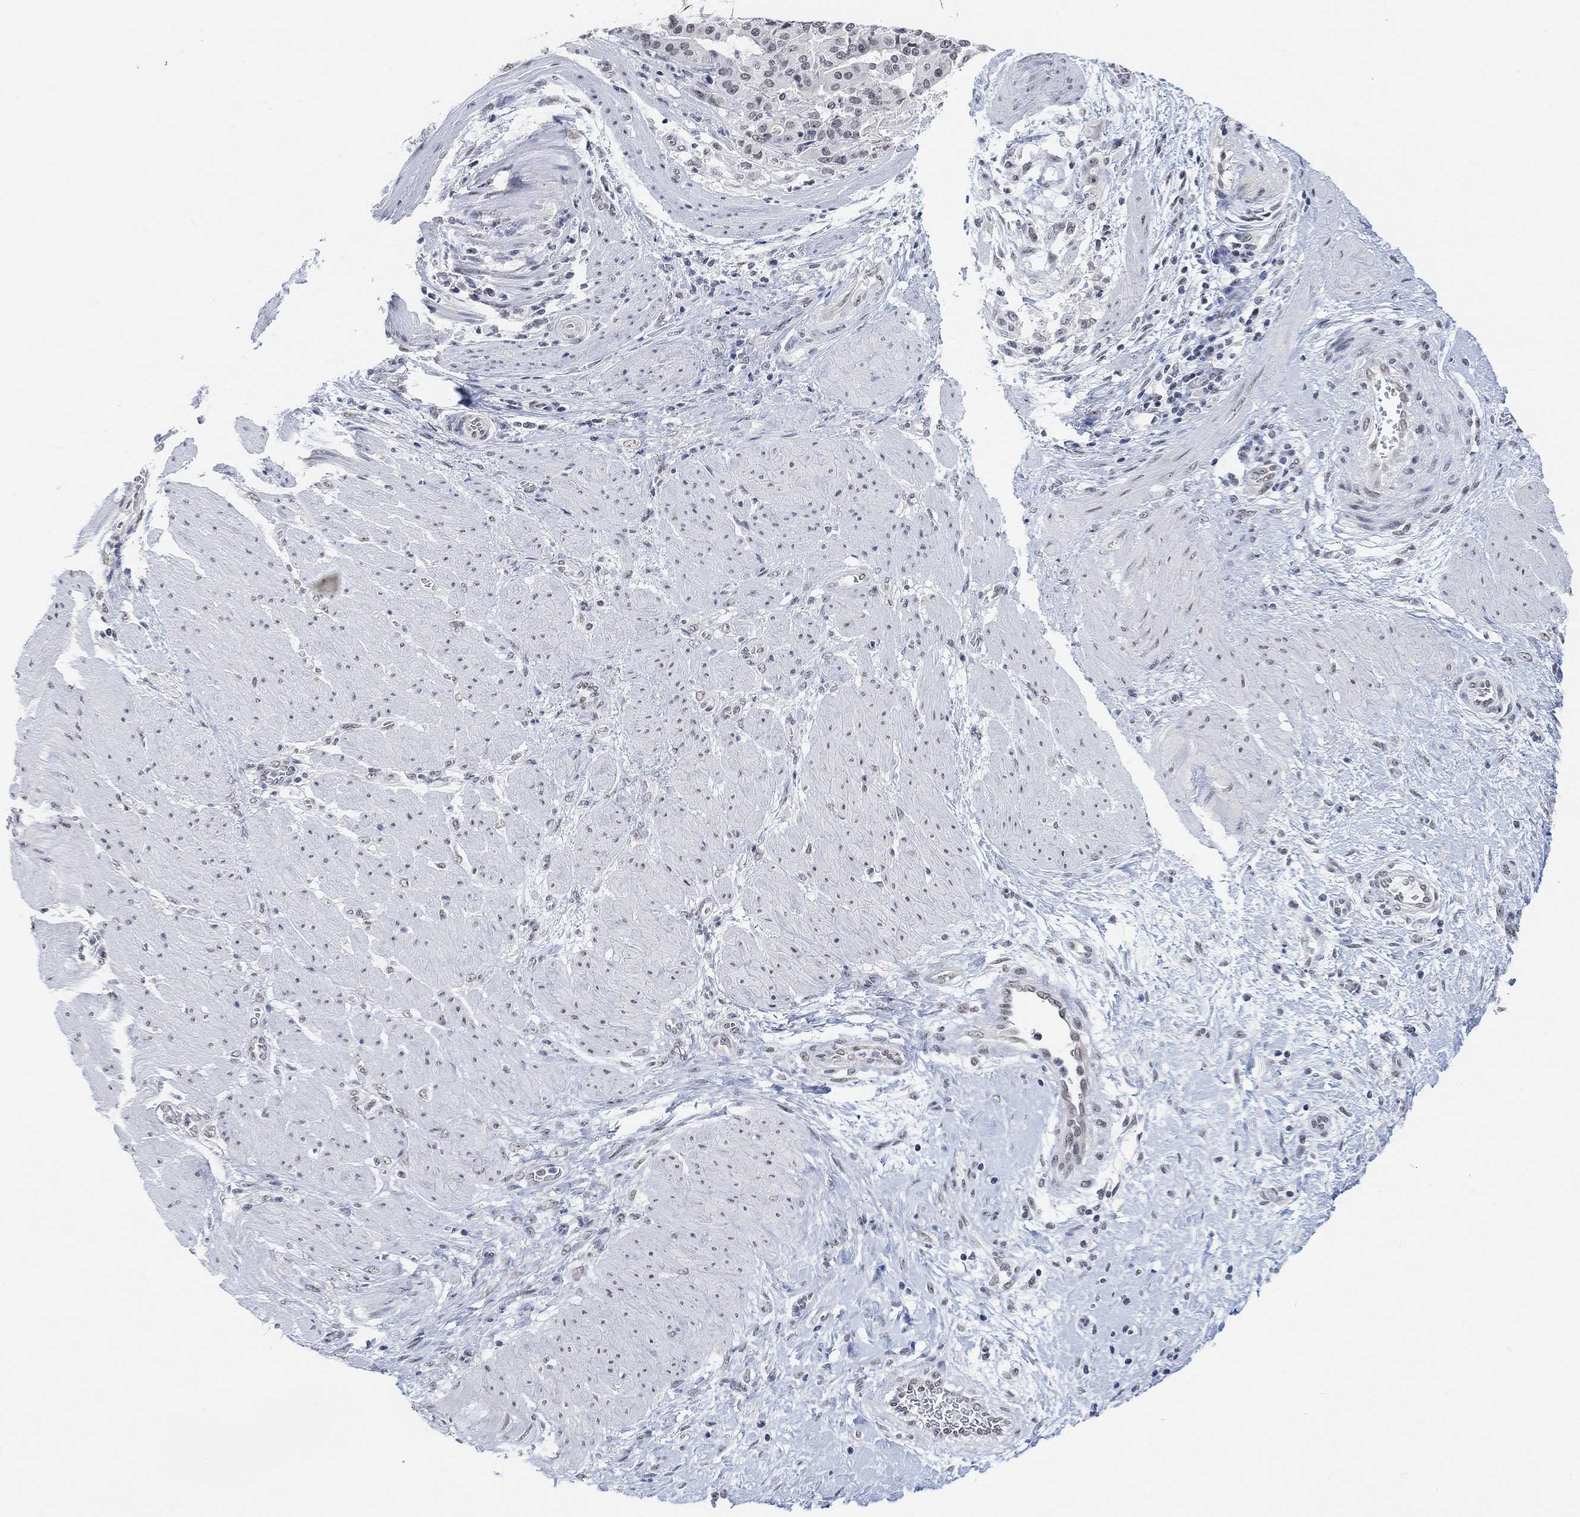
{"staining": {"intensity": "negative", "quantity": "none", "location": "none"}, "tissue": "stomach cancer", "cell_type": "Tumor cells", "image_type": "cancer", "snomed": [{"axis": "morphology", "description": "Adenocarcinoma, NOS"}, {"axis": "topography", "description": "Stomach"}], "caption": "IHC of stomach cancer (adenocarcinoma) demonstrates no staining in tumor cells.", "gene": "PURG", "patient": {"sex": "male", "age": 48}}